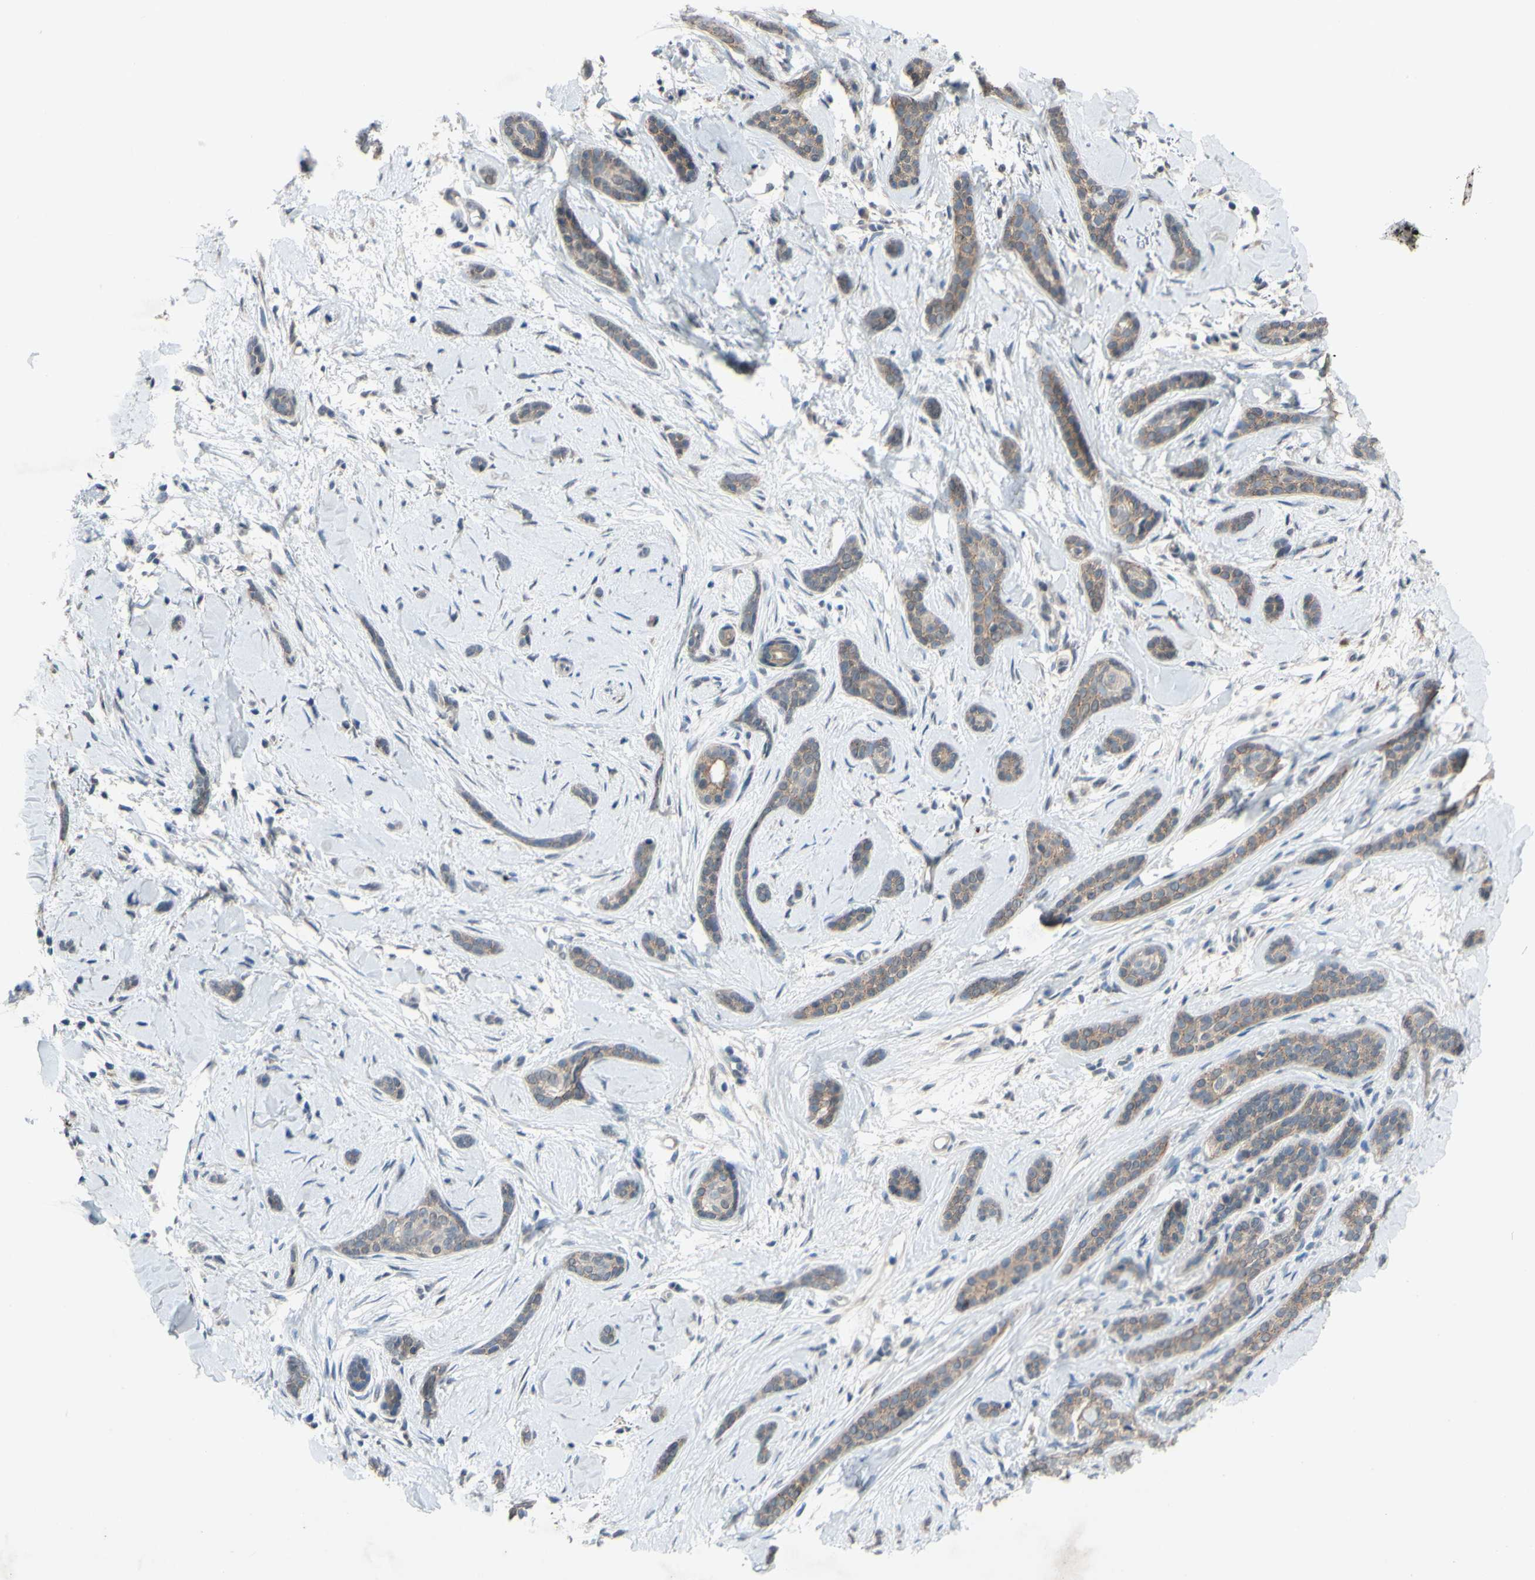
{"staining": {"intensity": "weak", "quantity": ">75%", "location": "cytoplasmic/membranous"}, "tissue": "skin cancer", "cell_type": "Tumor cells", "image_type": "cancer", "snomed": [{"axis": "morphology", "description": "Basal cell carcinoma"}, {"axis": "morphology", "description": "Adnexal tumor, benign"}, {"axis": "topography", "description": "Skin"}], "caption": "Immunohistochemical staining of skin cancer reveals low levels of weak cytoplasmic/membranous protein expression in about >75% of tumor cells.", "gene": "CDCP1", "patient": {"sex": "female", "age": 42}}